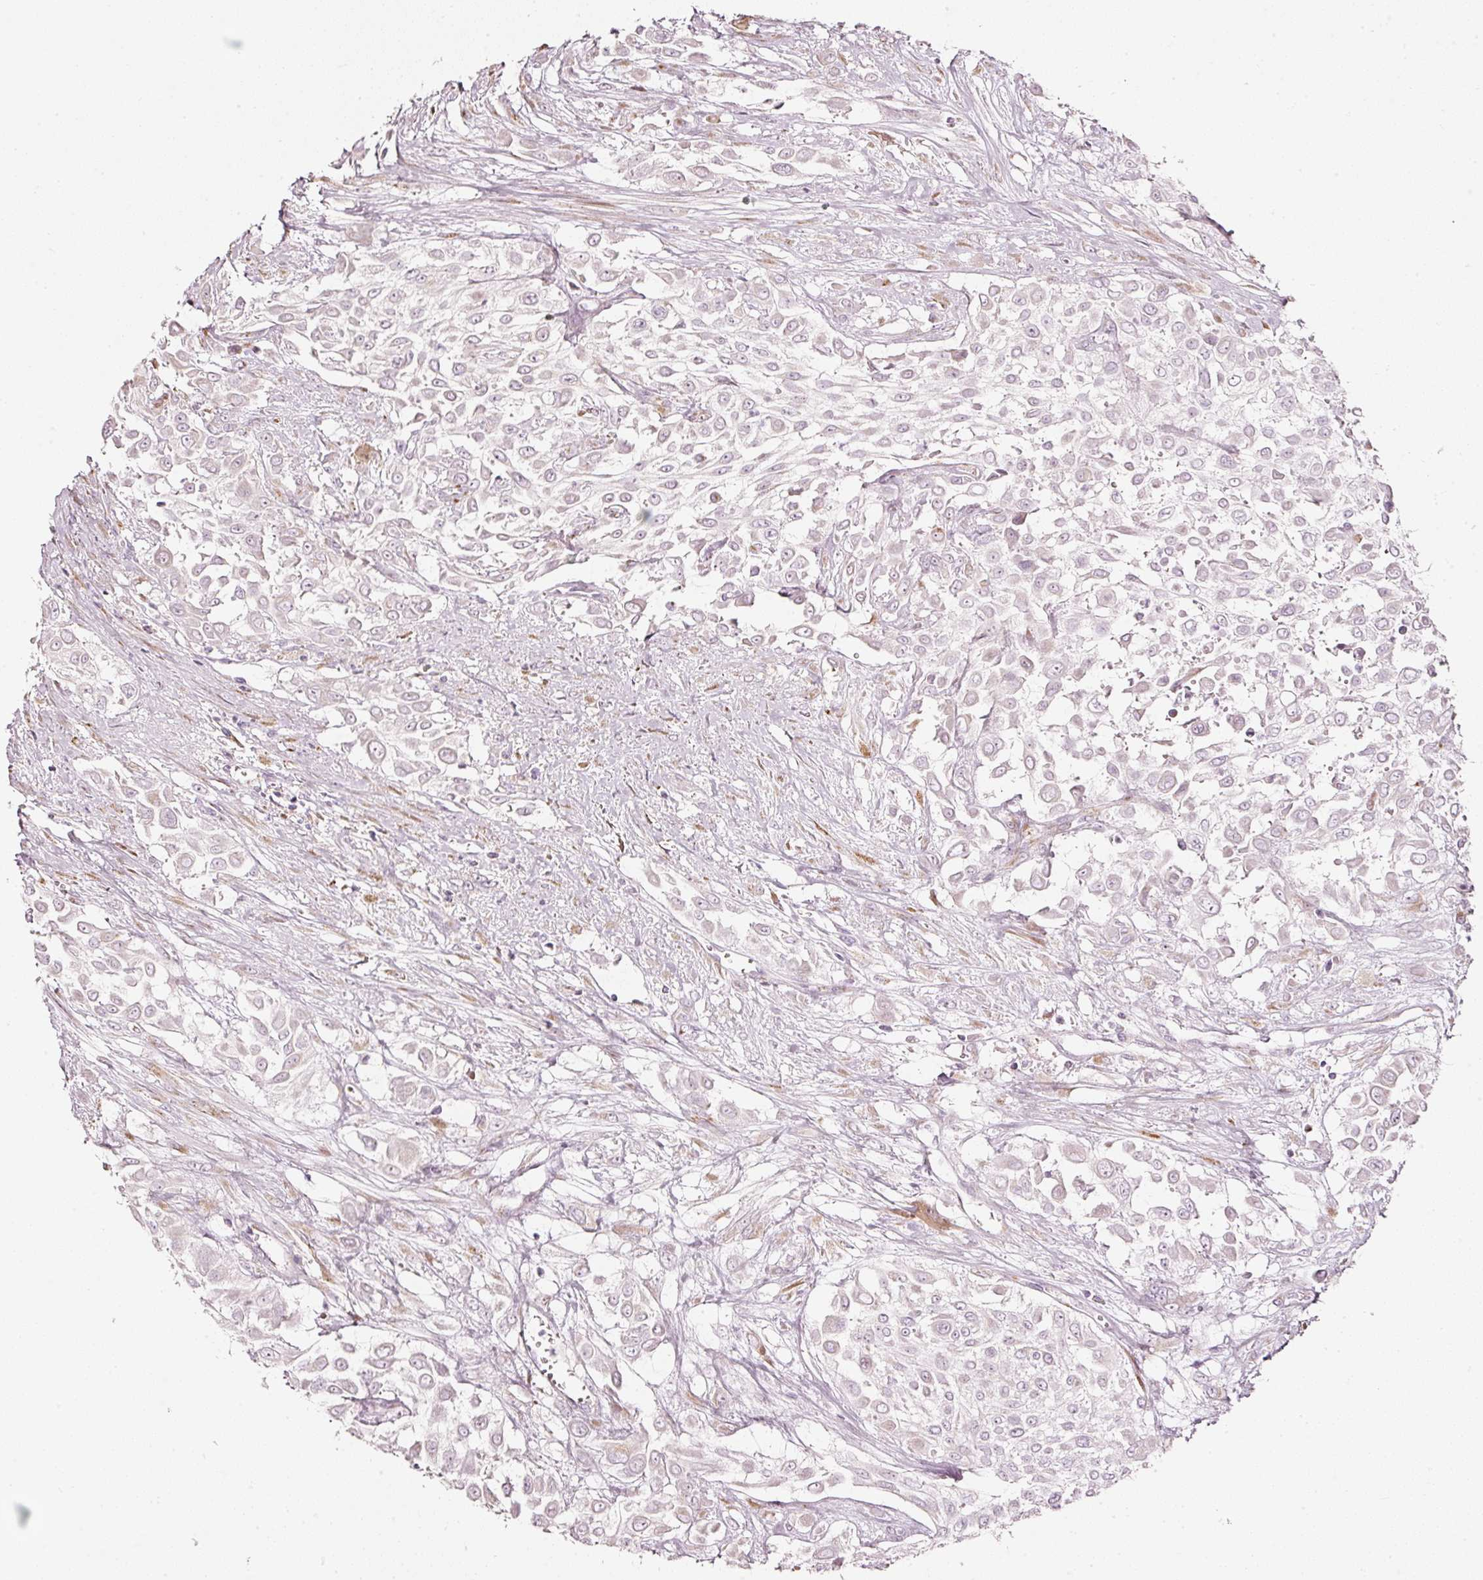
{"staining": {"intensity": "negative", "quantity": "none", "location": "none"}, "tissue": "urothelial cancer", "cell_type": "Tumor cells", "image_type": "cancer", "snomed": [{"axis": "morphology", "description": "Urothelial carcinoma, High grade"}, {"axis": "topography", "description": "Urinary bladder"}], "caption": "IHC image of urothelial cancer stained for a protein (brown), which demonstrates no expression in tumor cells. (Stains: DAB (3,3'-diaminobenzidine) immunohistochemistry with hematoxylin counter stain, Microscopy: brightfield microscopy at high magnification).", "gene": "SDF4", "patient": {"sex": "male", "age": 57}}